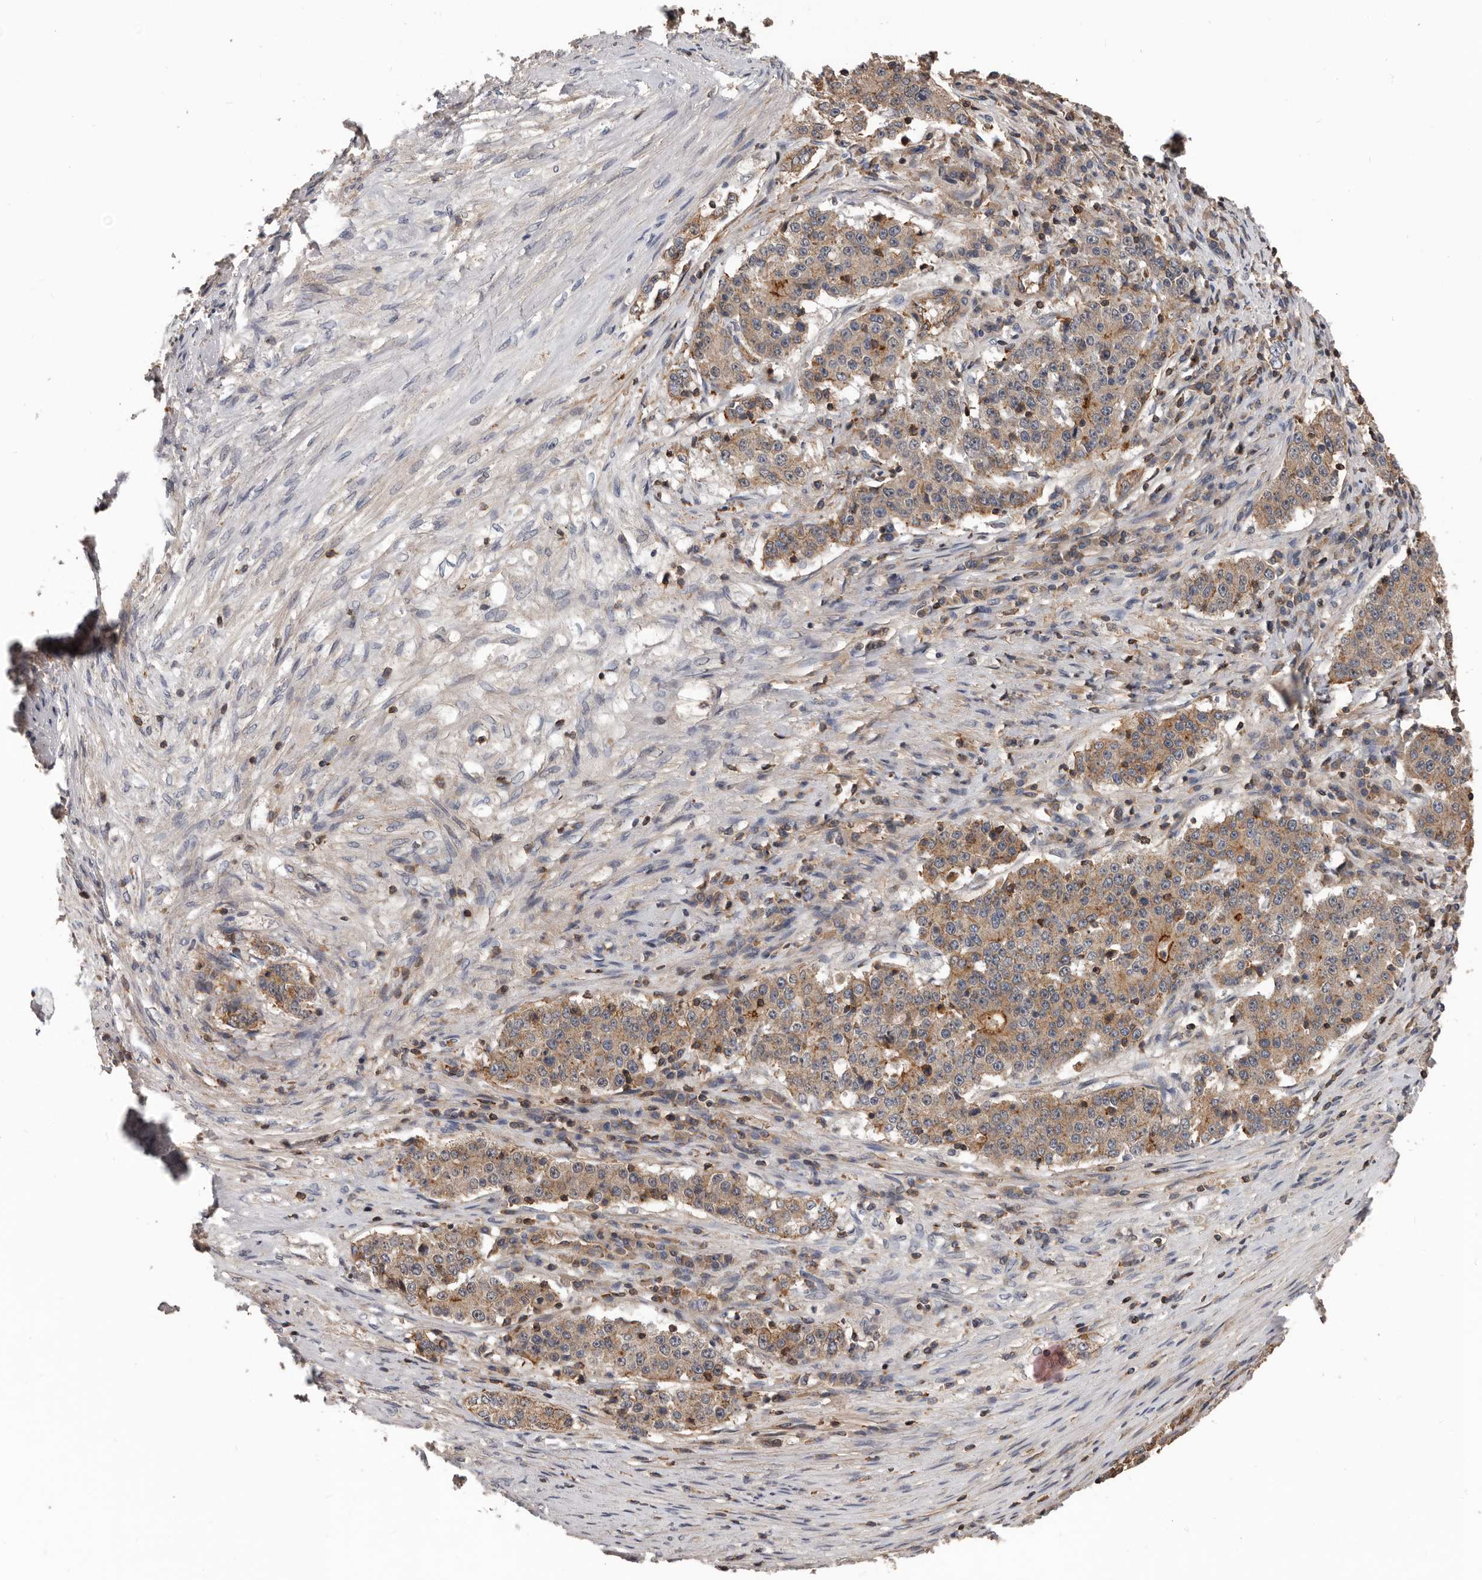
{"staining": {"intensity": "moderate", "quantity": ">75%", "location": "cytoplasmic/membranous"}, "tissue": "stomach cancer", "cell_type": "Tumor cells", "image_type": "cancer", "snomed": [{"axis": "morphology", "description": "Adenocarcinoma, NOS"}, {"axis": "topography", "description": "Stomach"}], "caption": "Tumor cells show moderate cytoplasmic/membranous positivity in approximately >75% of cells in stomach cancer (adenocarcinoma). Nuclei are stained in blue.", "gene": "PNRC2", "patient": {"sex": "male", "age": 59}}